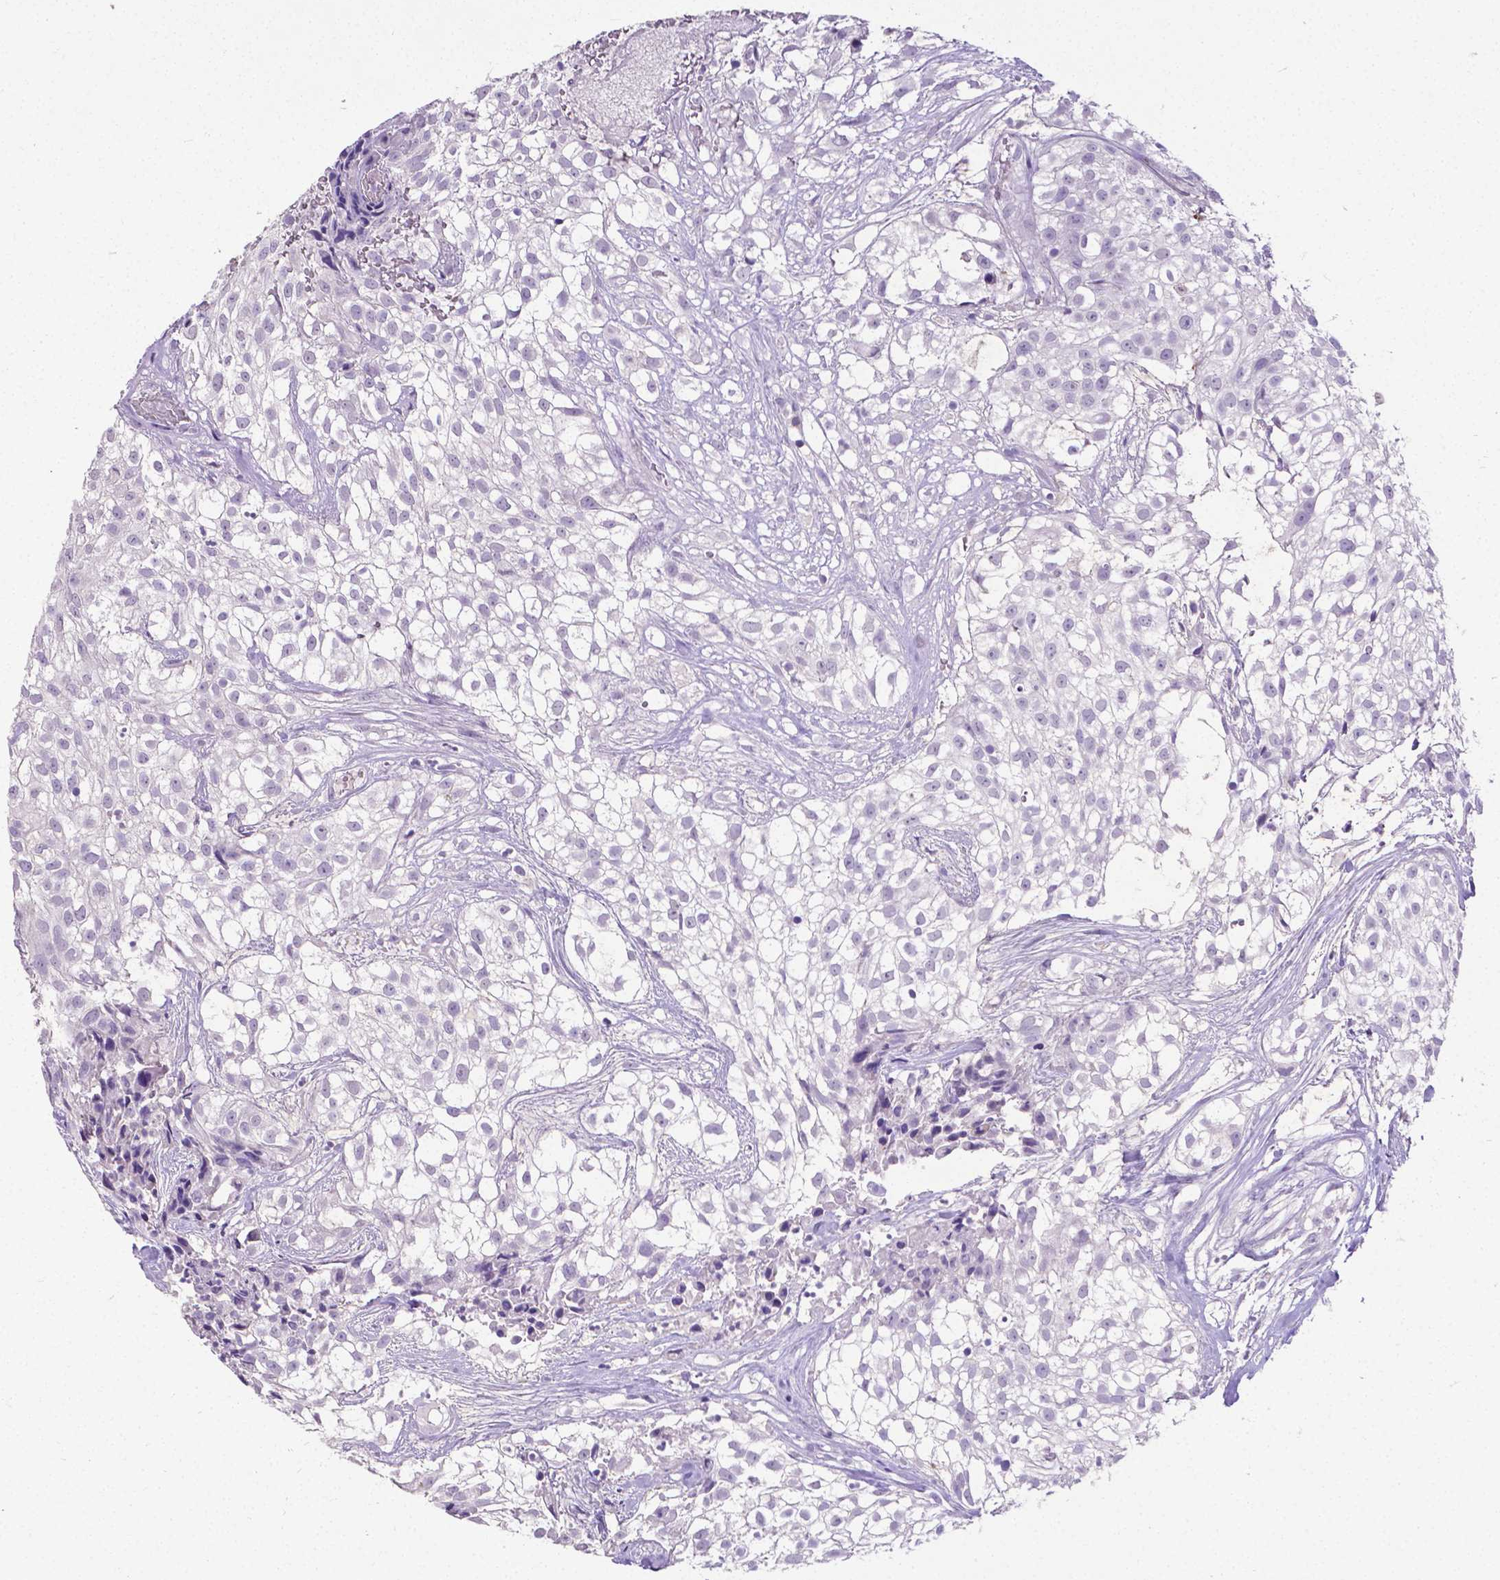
{"staining": {"intensity": "negative", "quantity": "none", "location": "none"}, "tissue": "urothelial cancer", "cell_type": "Tumor cells", "image_type": "cancer", "snomed": [{"axis": "morphology", "description": "Urothelial carcinoma, High grade"}, {"axis": "topography", "description": "Urinary bladder"}], "caption": "A high-resolution histopathology image shows IHC staining of urothelial carcinoma (high-grade), which displays no significant positivity in tumor cells.", "gene": "CD4", "patient": {"sex": "male", "age": 56}}